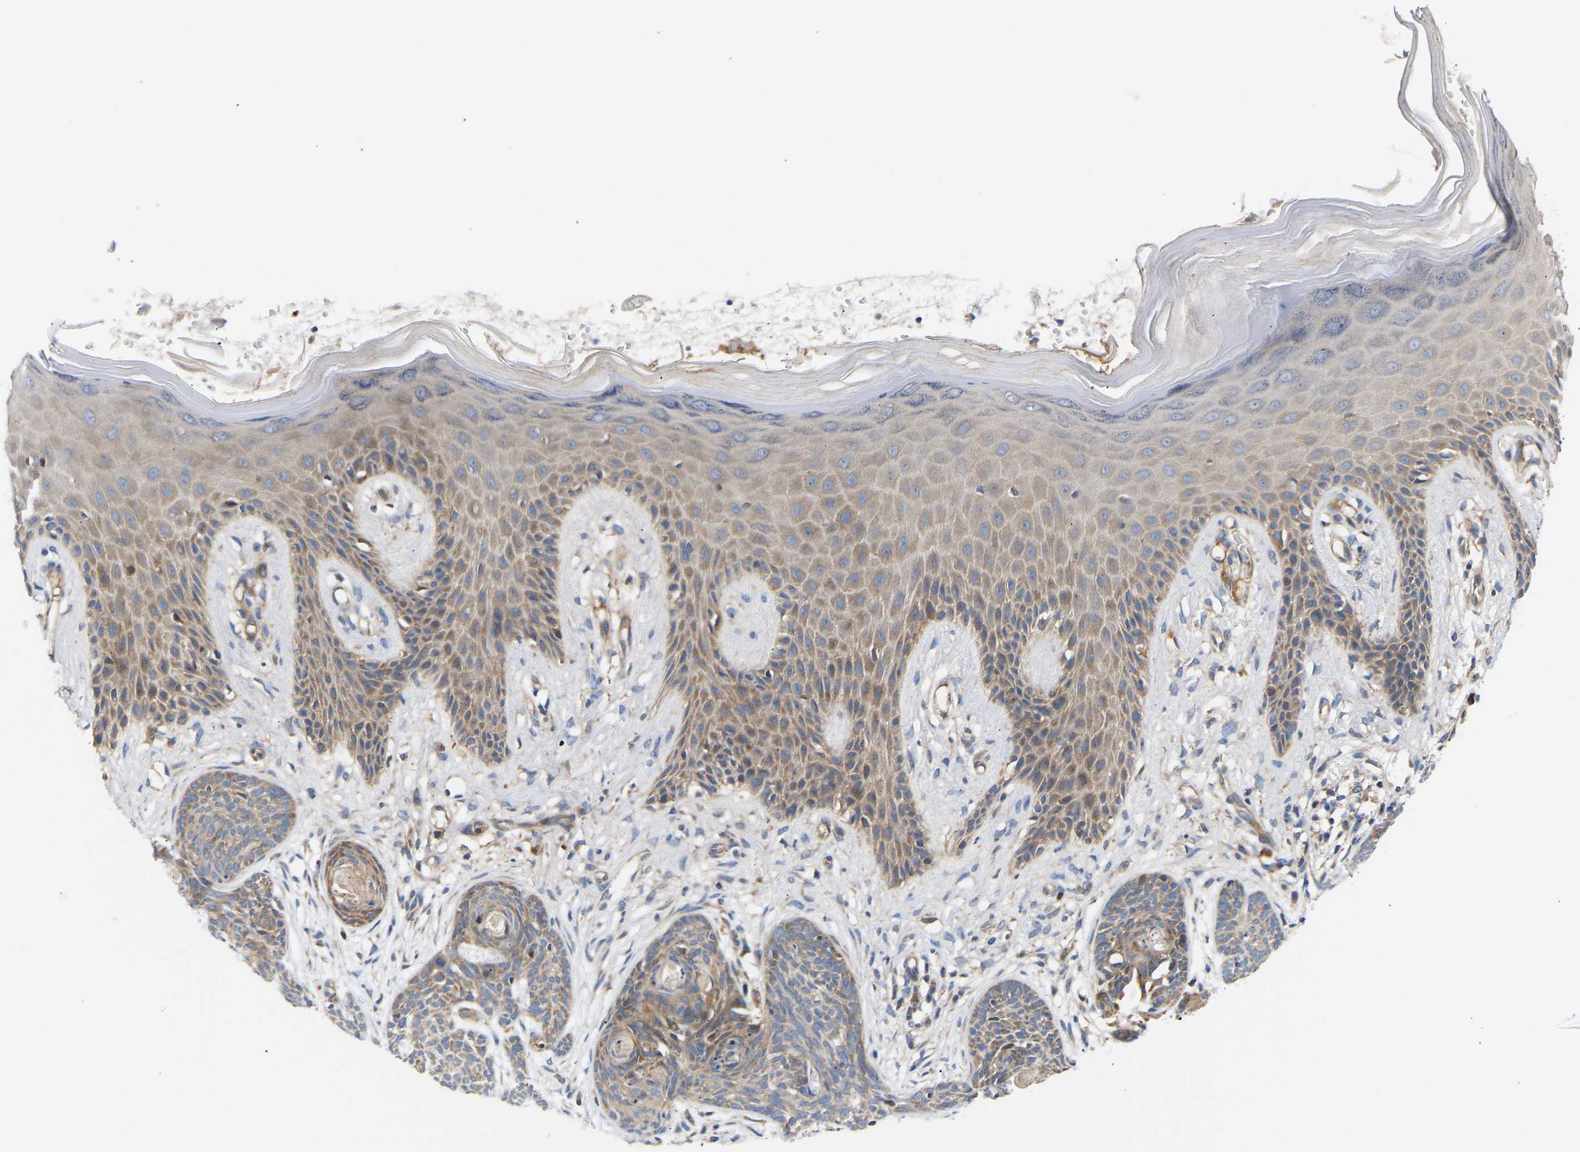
{"staining": {"intensity": "weak", "quantity": "25%-75%", "location": "cytoplasmic/membranous"}, "tissue": "skin cancer", "cell_type": "Tumor cells", "image_type": "cancer", "snomed": [{"axis": "morphology", "description": "Basal cell carcinoma"}, {"axis": "topography", "description": "Skin"}], "caption": "Immunohistochemical staining of human skin cancer (basal cell carcinoma) demonstrates low levels of weak cytoplasmic/membranous protein staining in approximately 25%-75% of tumor cells. (brown staining indicates protein expression, while blue staining denotes nuclei).", "gene": "AIMP2", "patient": {"sex": "female", "age": 59}}